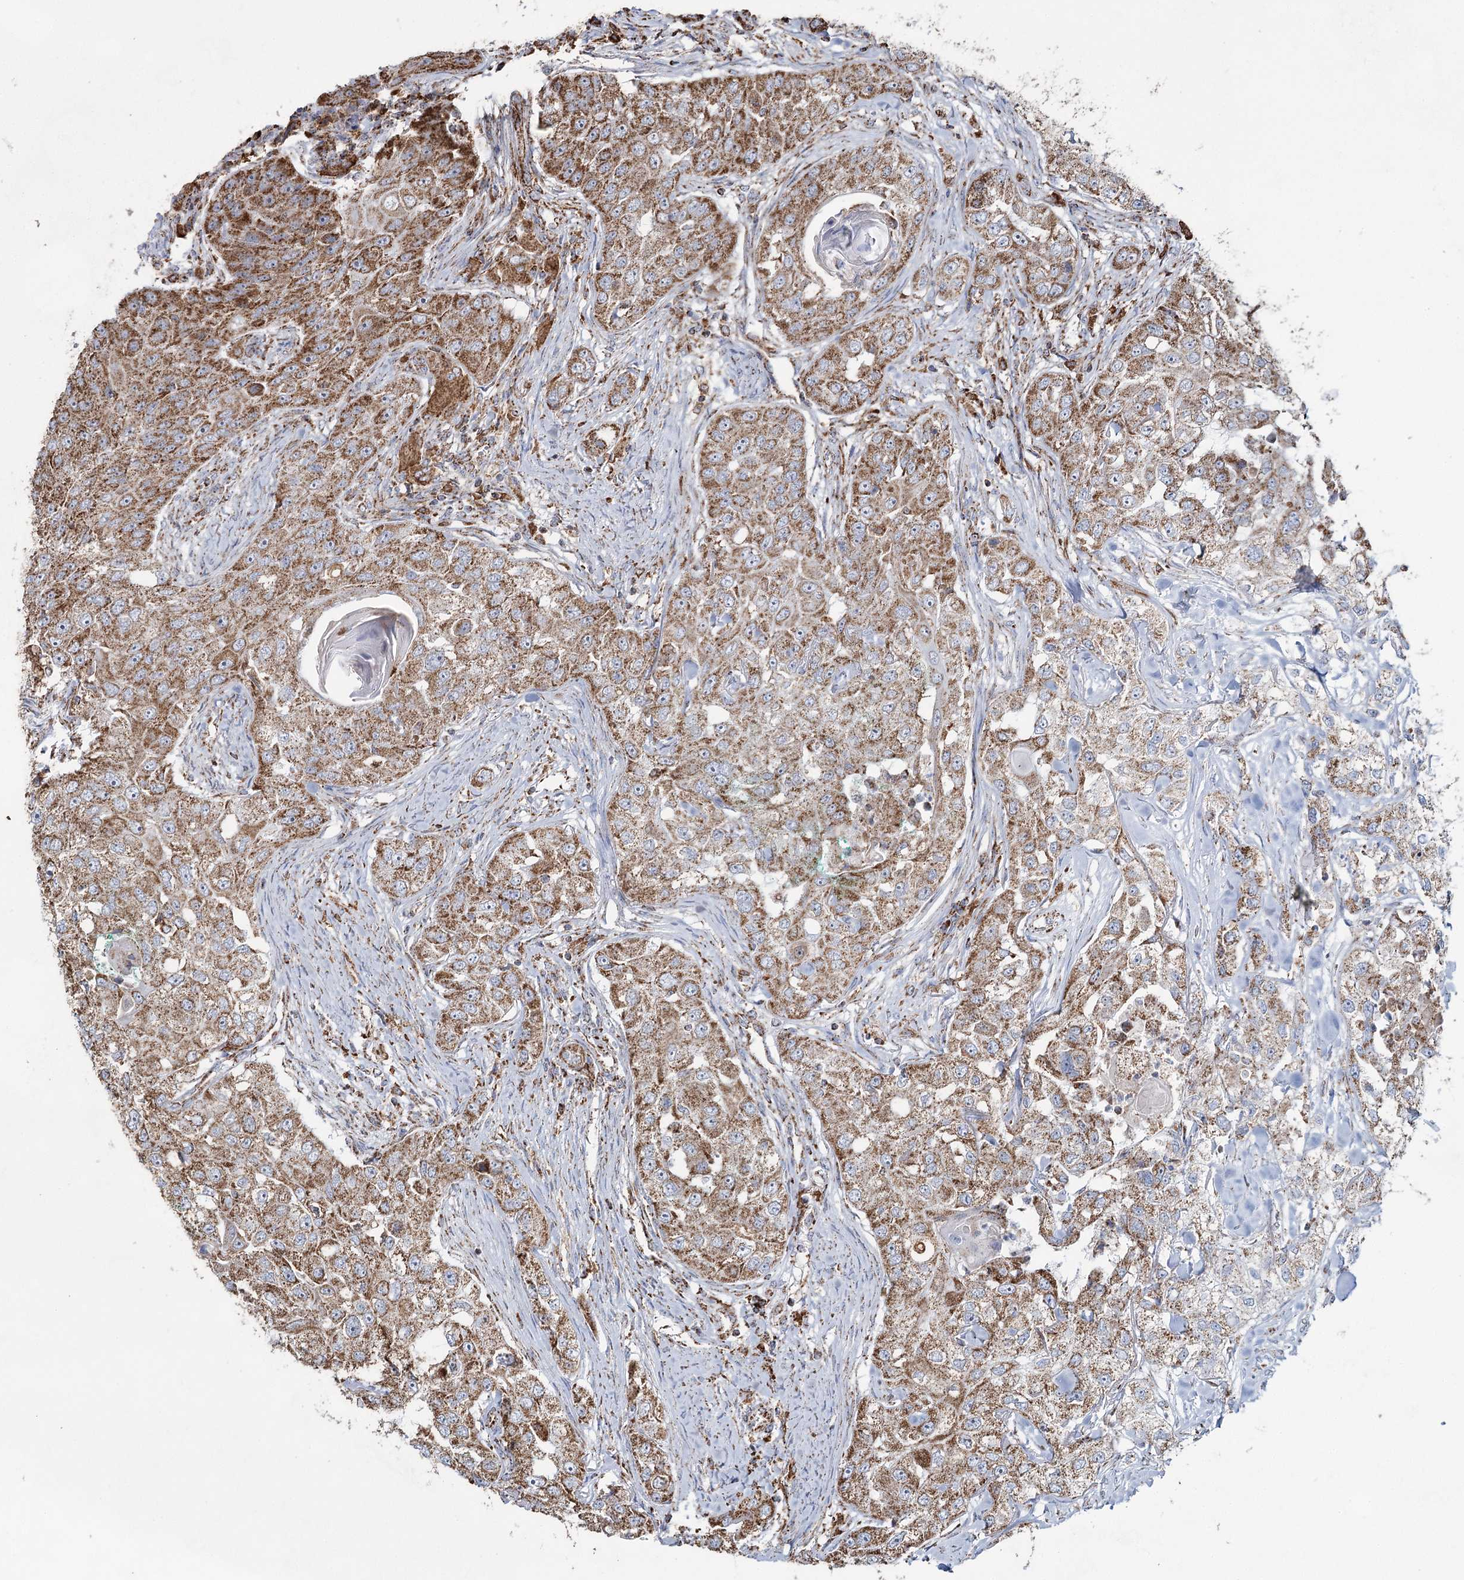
{"staining": {"intensity": "moderate", "quantity": ">75%", "location": "cytoplasmic/membranous"}, "tissue": "head and neck cancer", "cell_type": "Tumor cells", "image_type": "cancer", "snomed": [{"axis": "morphology", "description": "Normal tissue, NOS"}, {"axis": "morphology", "description": "Squamous cell carcinoma, NOS"}, {"axis": "topography", "description": "Skeletal muscle"}, {"axis": "topography", "description": "Head-Neck"}], "caption": "Approximately >75% of tumor cells in human head and neck cancer (squamous cell carcinoma) show moderate cytoplasmic/membranous protein positivity as visualized by brown immunohistochemical staining.", "gene": "CWF19L1", "patient": {"sex": "male", "age": 51}}